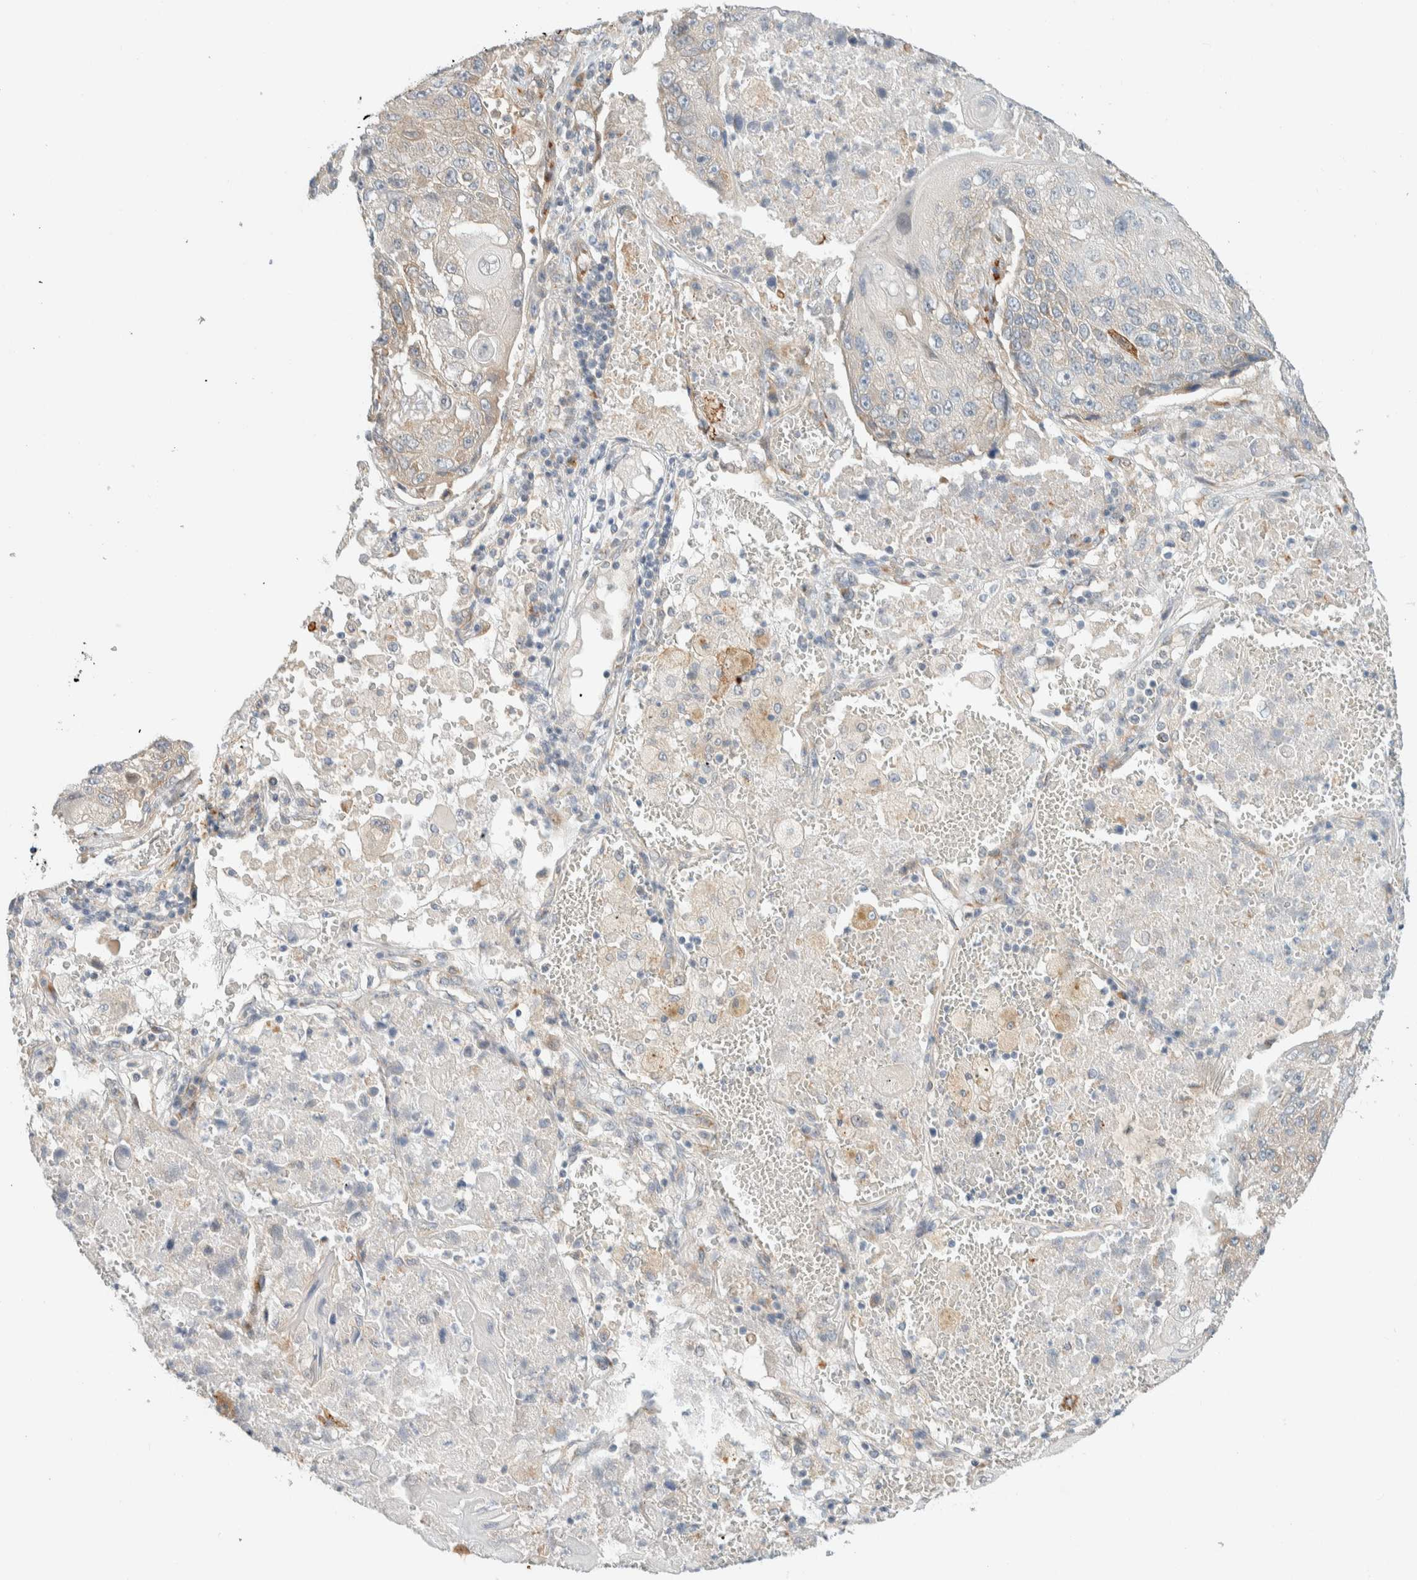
{"staining": {"intensity": "negative", "quantity": "none", "location": "none"}, "tissue": "lung cancer", "cell_type": "Tumor cells", "image_type": "cancer", "snomed": [{"axis": "morphology", "description": "Squamous cell carcinoma, NOS"}, {"axis": "topography", "description": "Lung"}], "caption": "Human lung squamous cell carcinoma stained for a protein using immunohistochemistry shows no staining in tumor cells.", "gene": "TMEM184B", "patient": {"sex": "male", "age": 61}}